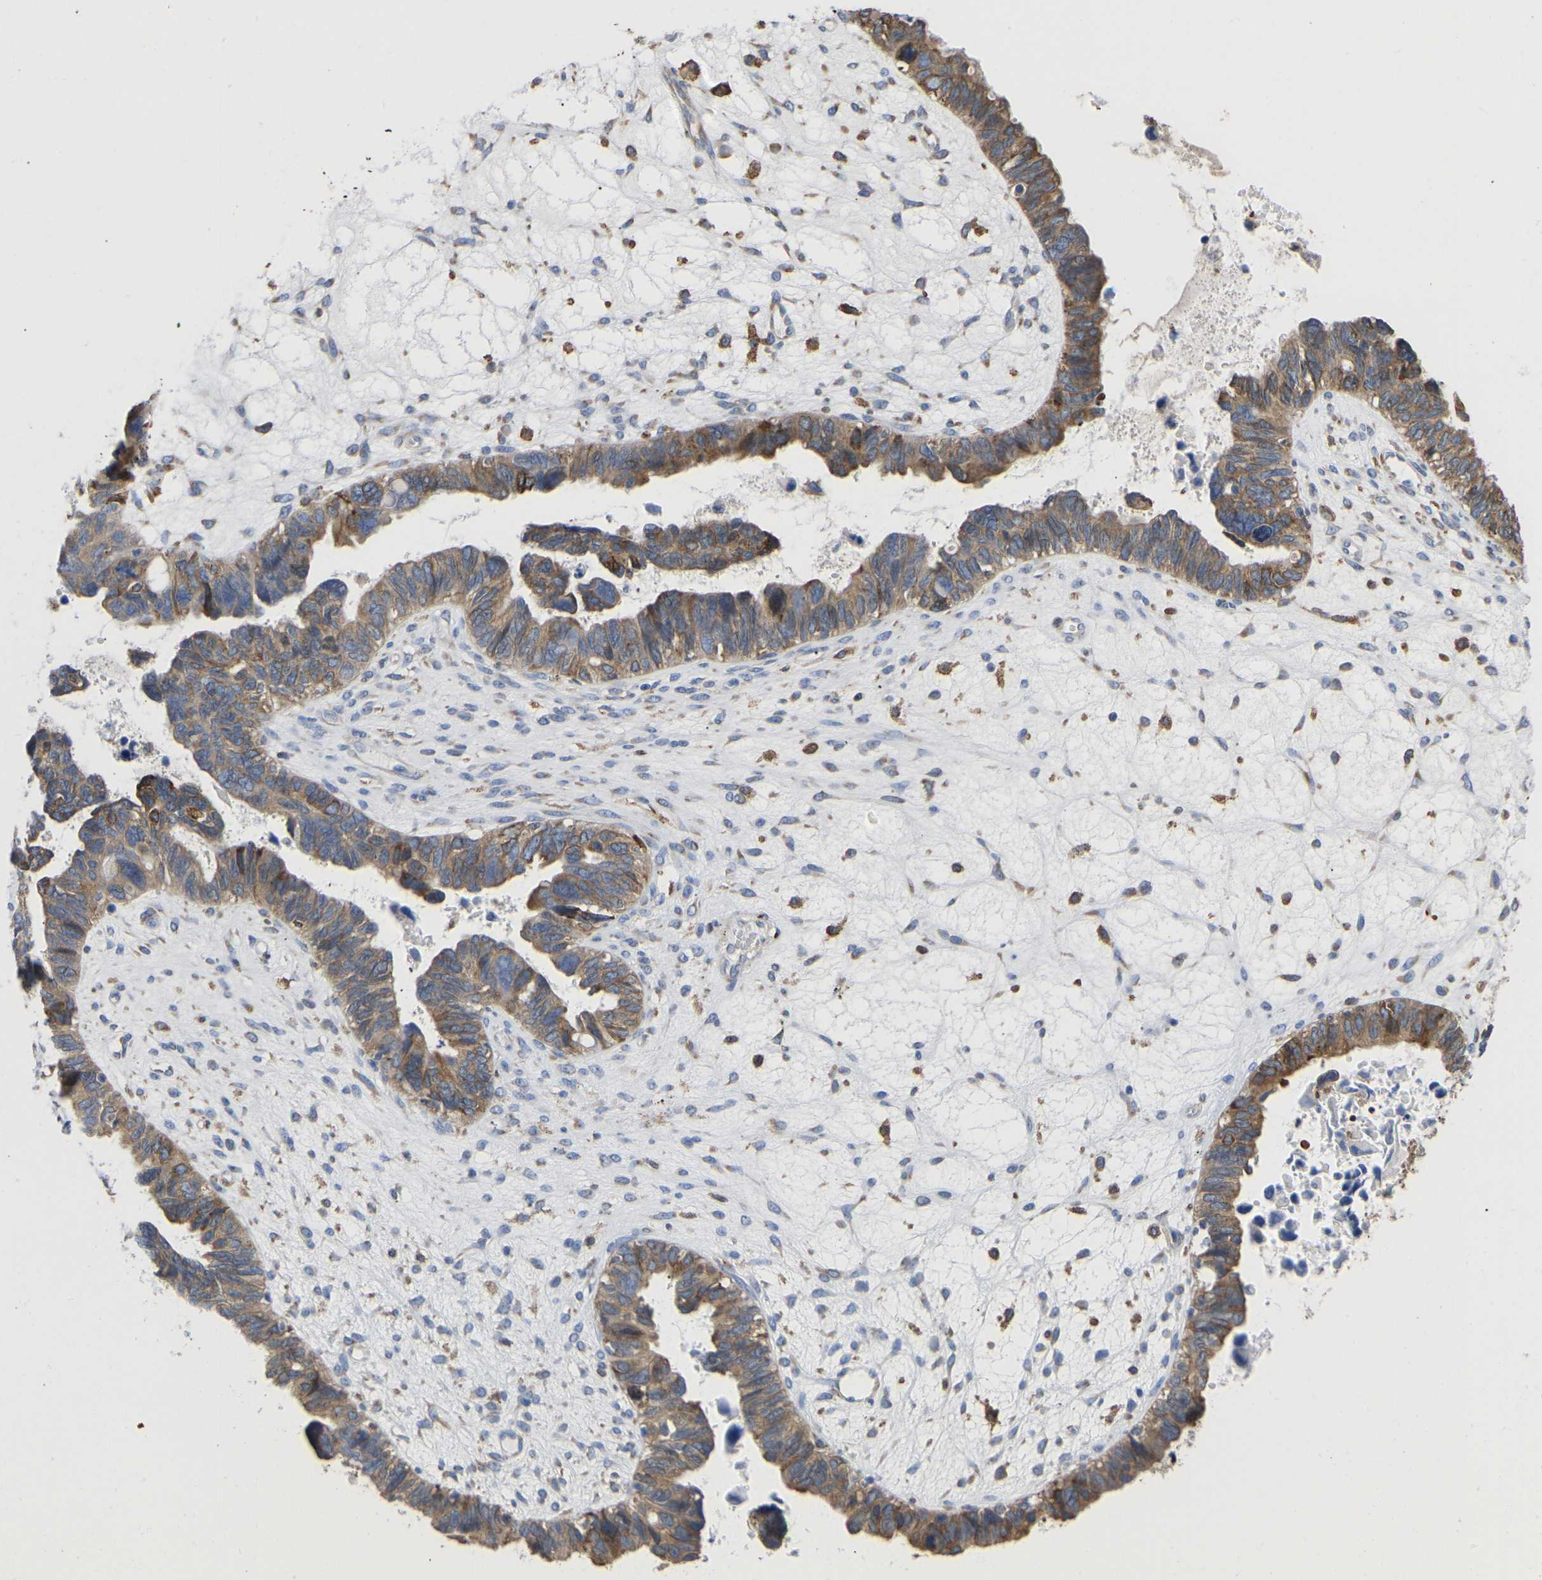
{"staining": {"intensity": "moderate", "quantity": ">75%", "location": "cytoplasmic/membranous"}, "tissue": "ovarian cancer", "cell_type": "Tumor cells", "image_type": "cancer", "snomed": [{"axis": "morphology", "description": "Cystadenocarcinoma, serous, NOS"}, {"axis": "topography", "description": "Ovary"}], "caption": "Ovarian cancer stained for a protein (brown) exhibits moderate cytoplasmic/membranous positive staining in about >75% of tumor cells.", "gene": "P4HB", "patient": {"sex": "female", "age": 79}}